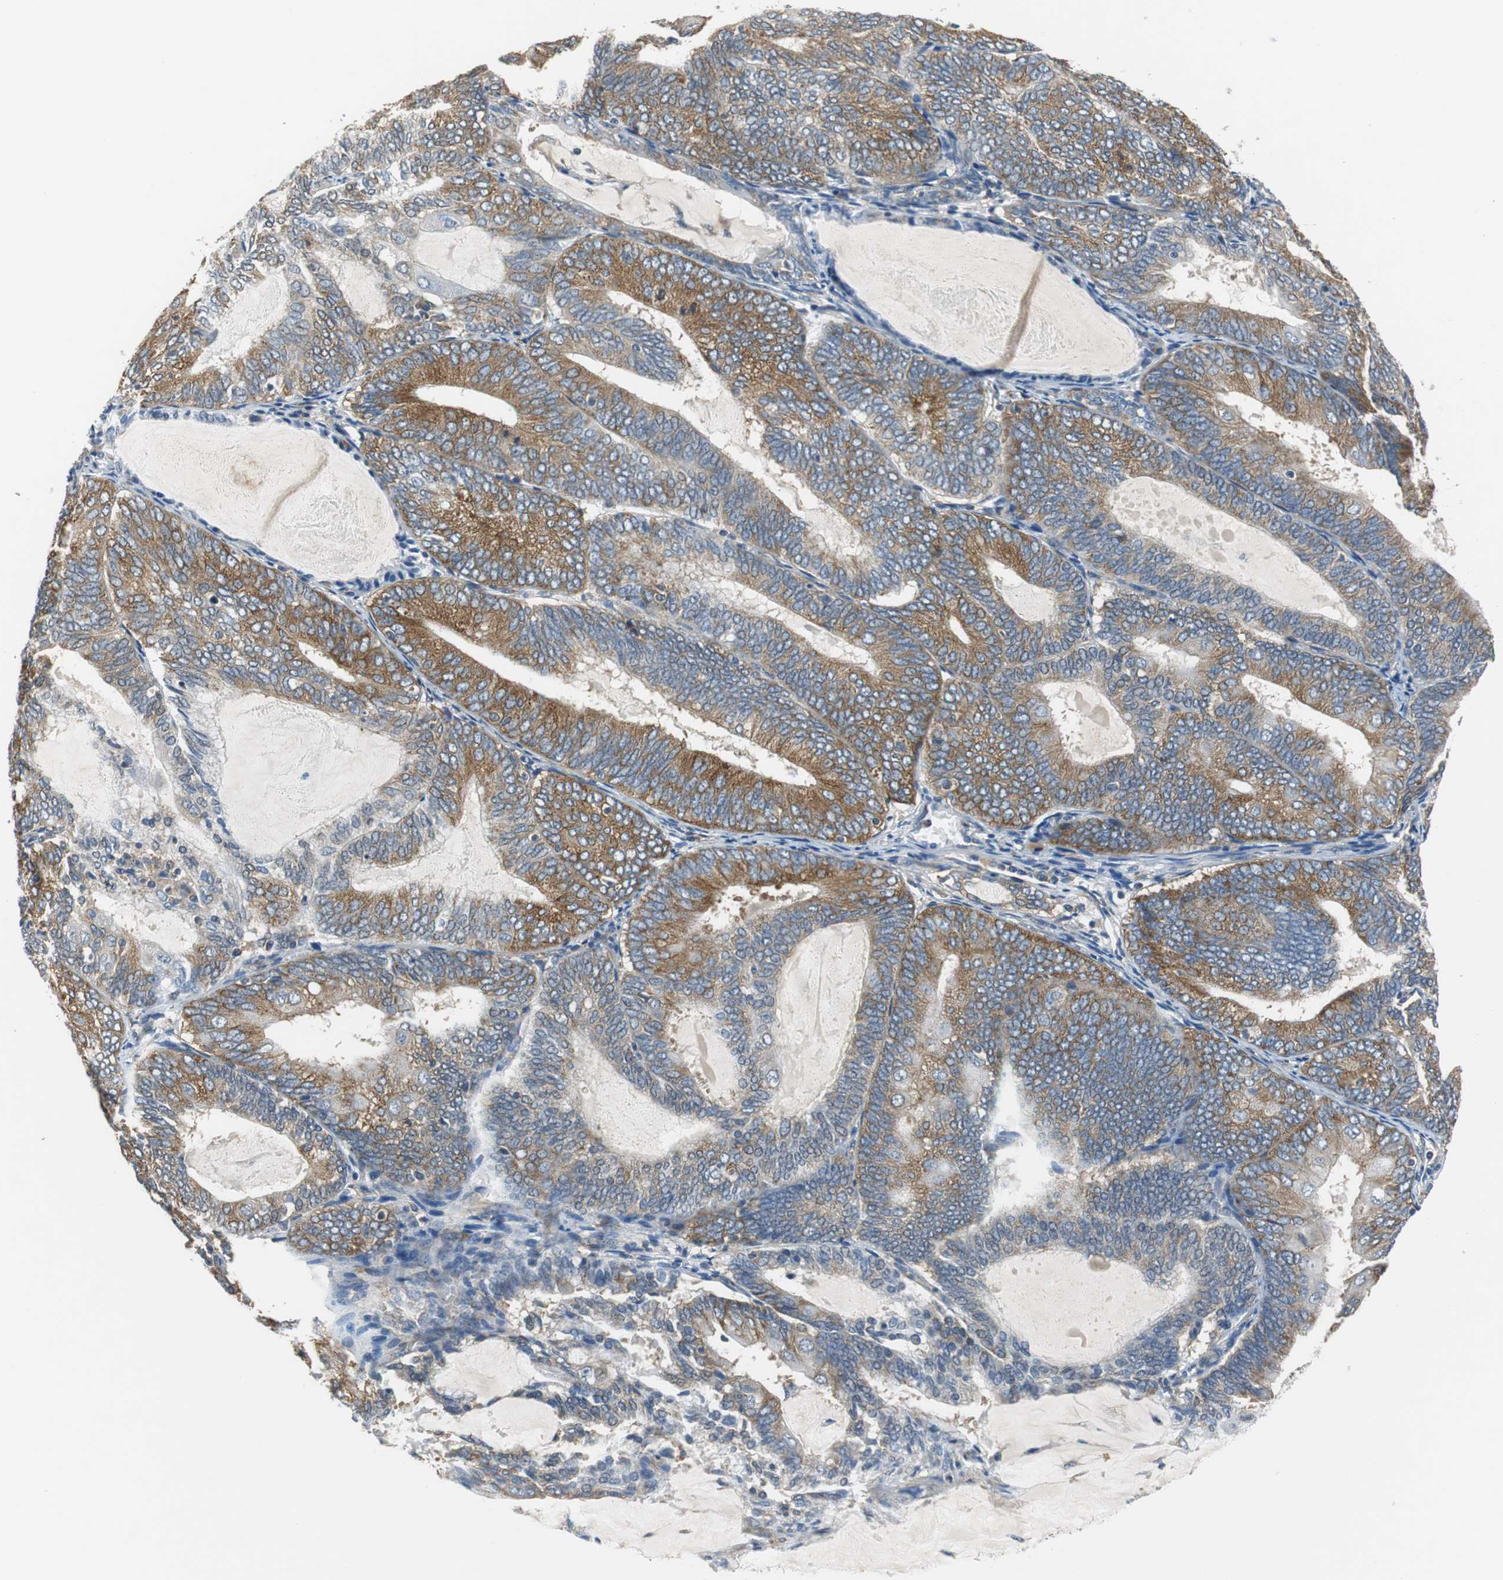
{"staining": {"intensity": "moderate", "quantity": ">75%", "location": "cytoplasmic/membranous"}, "tissue": "endometrial cancer", "cell_type": "Tumor cells", "image_type": "cancer", "snomed": [{"axis": "morphology", "description": "Adenocarcinoma, NOS"}, {"axis": "topography", "description": "Endometrium"}], "caption": "High-magnification brightfield microscopy of endometrial cancer stained with DAB (brown) and counterstained with hematoxylin (blue). tumor cells exhibit moderate cytoplasmic/membranous positivity is present in approximately>75% of cells. Nuclei are stained in blue.", "gene": "CNOT3", "patient": {"sex": "female", "age": 81}}